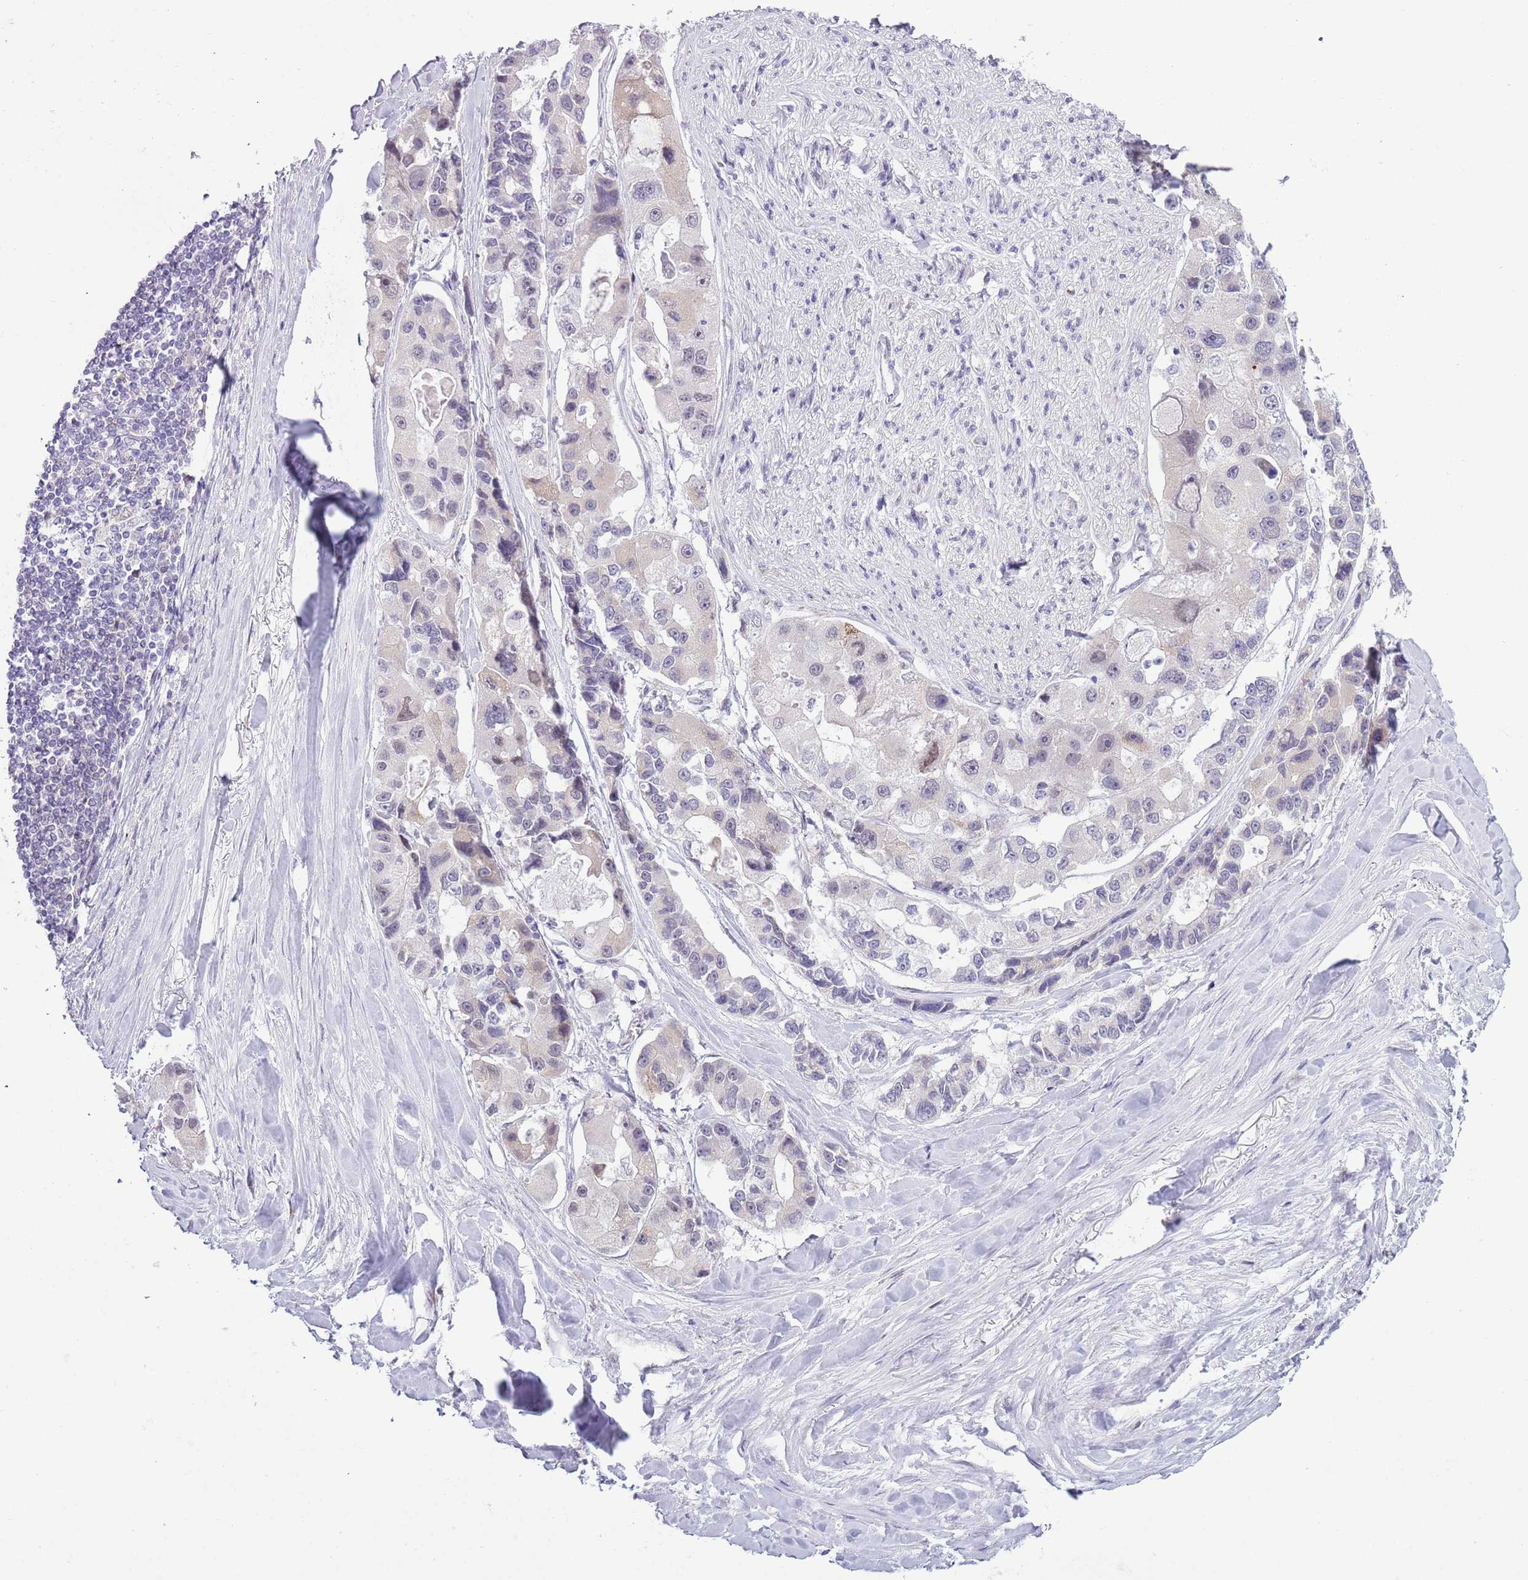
{"staining": {"intensity": "negative", "quantity": "none", "location": "none"}, "tissue": "lung cancer", "cell_type": "Tumor cells", "image_type": "cancer", "snomed": [{"axis": "morphology", "description": "Adenocarcinoma, NOS"}, {"axis": "topography", "description": "Lung"}], "caption": "A micrograph of lung cancer (adenocarcinoma) stained for a protein shows no brown staining in tumor cells.", "gene": "ZNF576", "patient": {"sex": "female", "age": 54}}